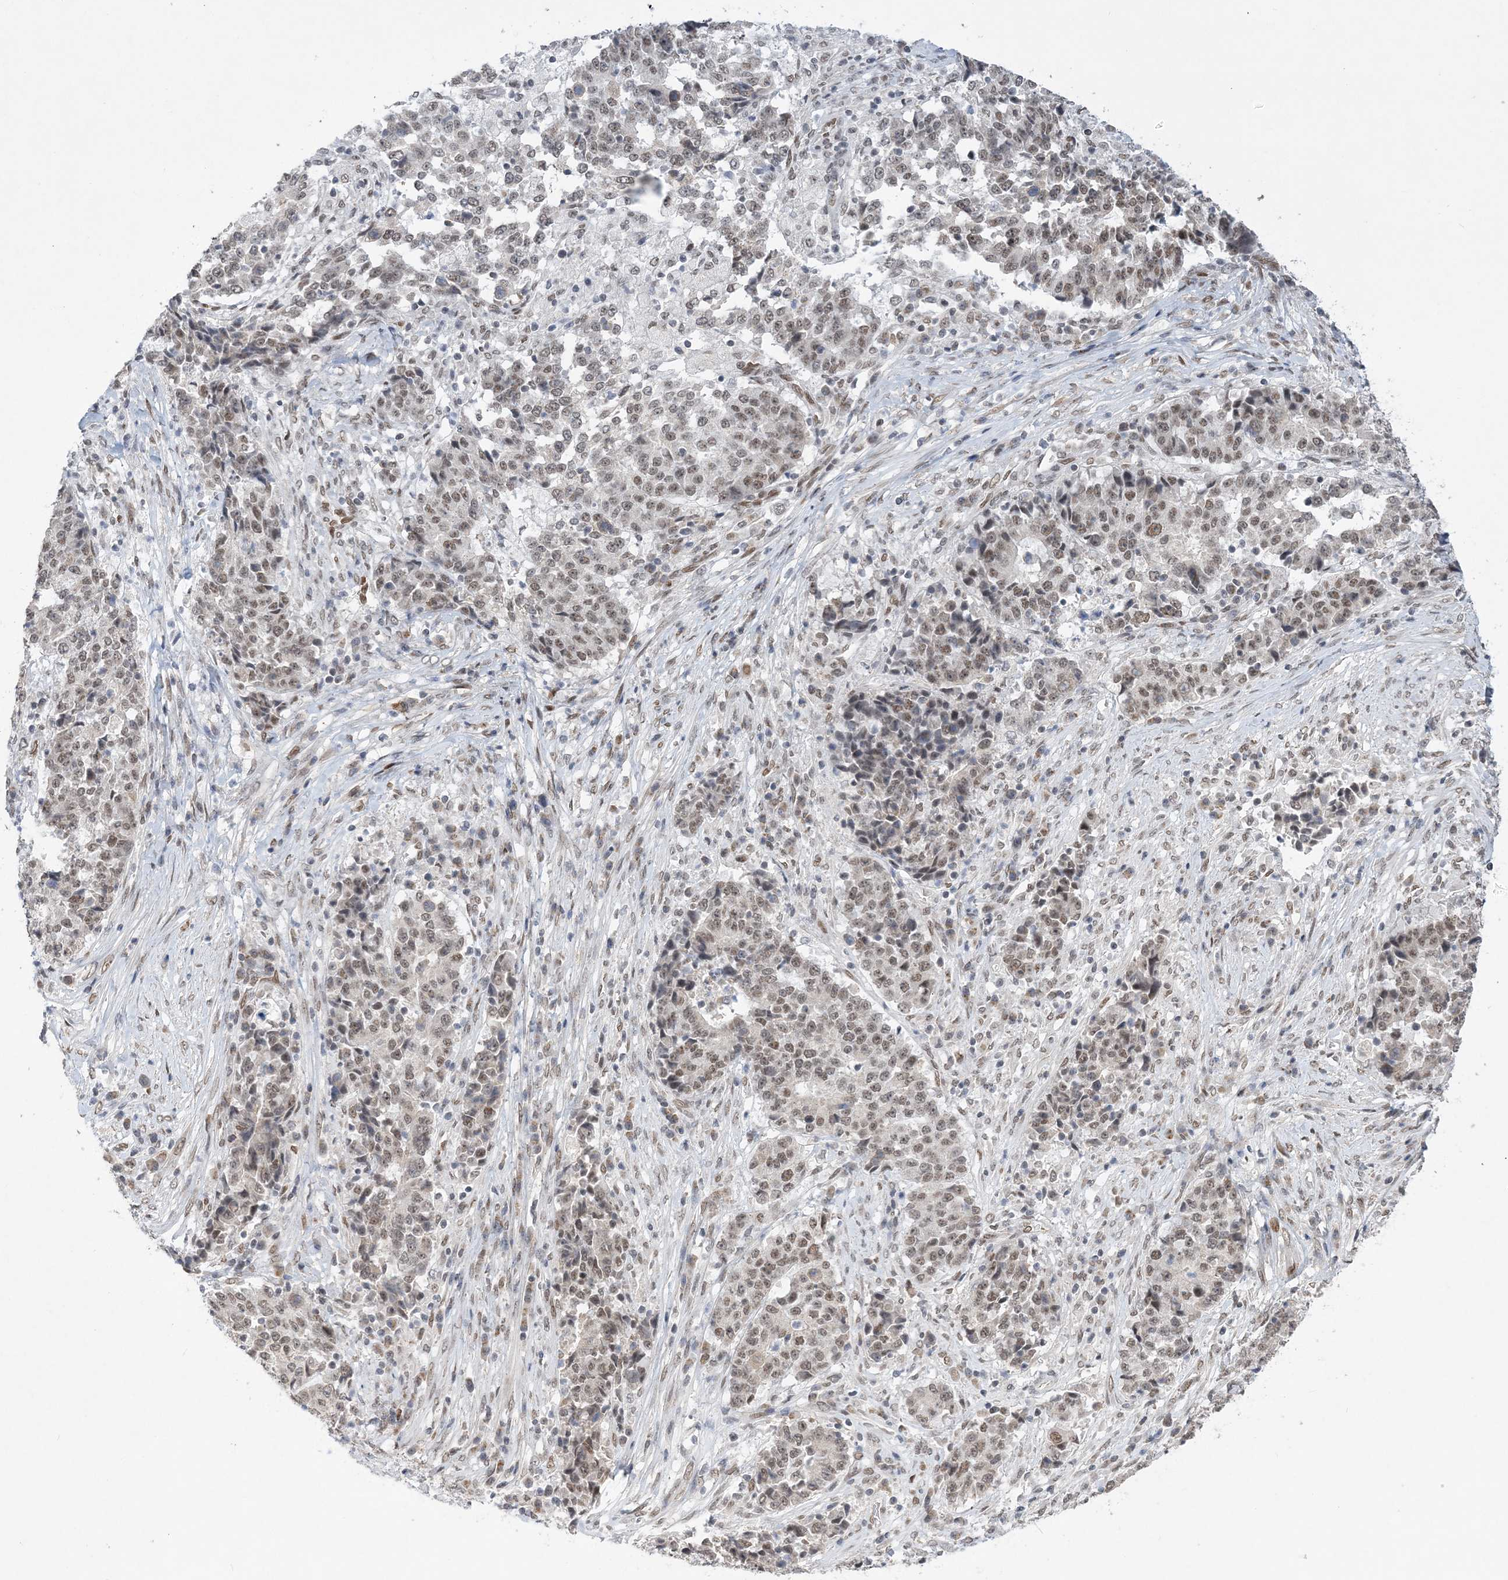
{"staining": {"intensity": "weak", "quantity": "25%-75%", "location": "nuclear"}, "tissue": "stomach cancer", "cell_type": "Tumor cells", "image_type": "cancer", "snomed": [{"axis": "morphology", "description": "Adenocarcinoma, NOS"}, {"axis": "topography", "description": "Stomach"}], "caption": "Immunohistochemistry (IHC) (DAB (3,3'-diaminobenzidine)) staining of stomach adenocarcinoma demonstrates weak nuclear protein staining in approximately 25%-75% of tumor cells.", "gene": "WAC", "patient": {"sex": "male", "age": 59}}